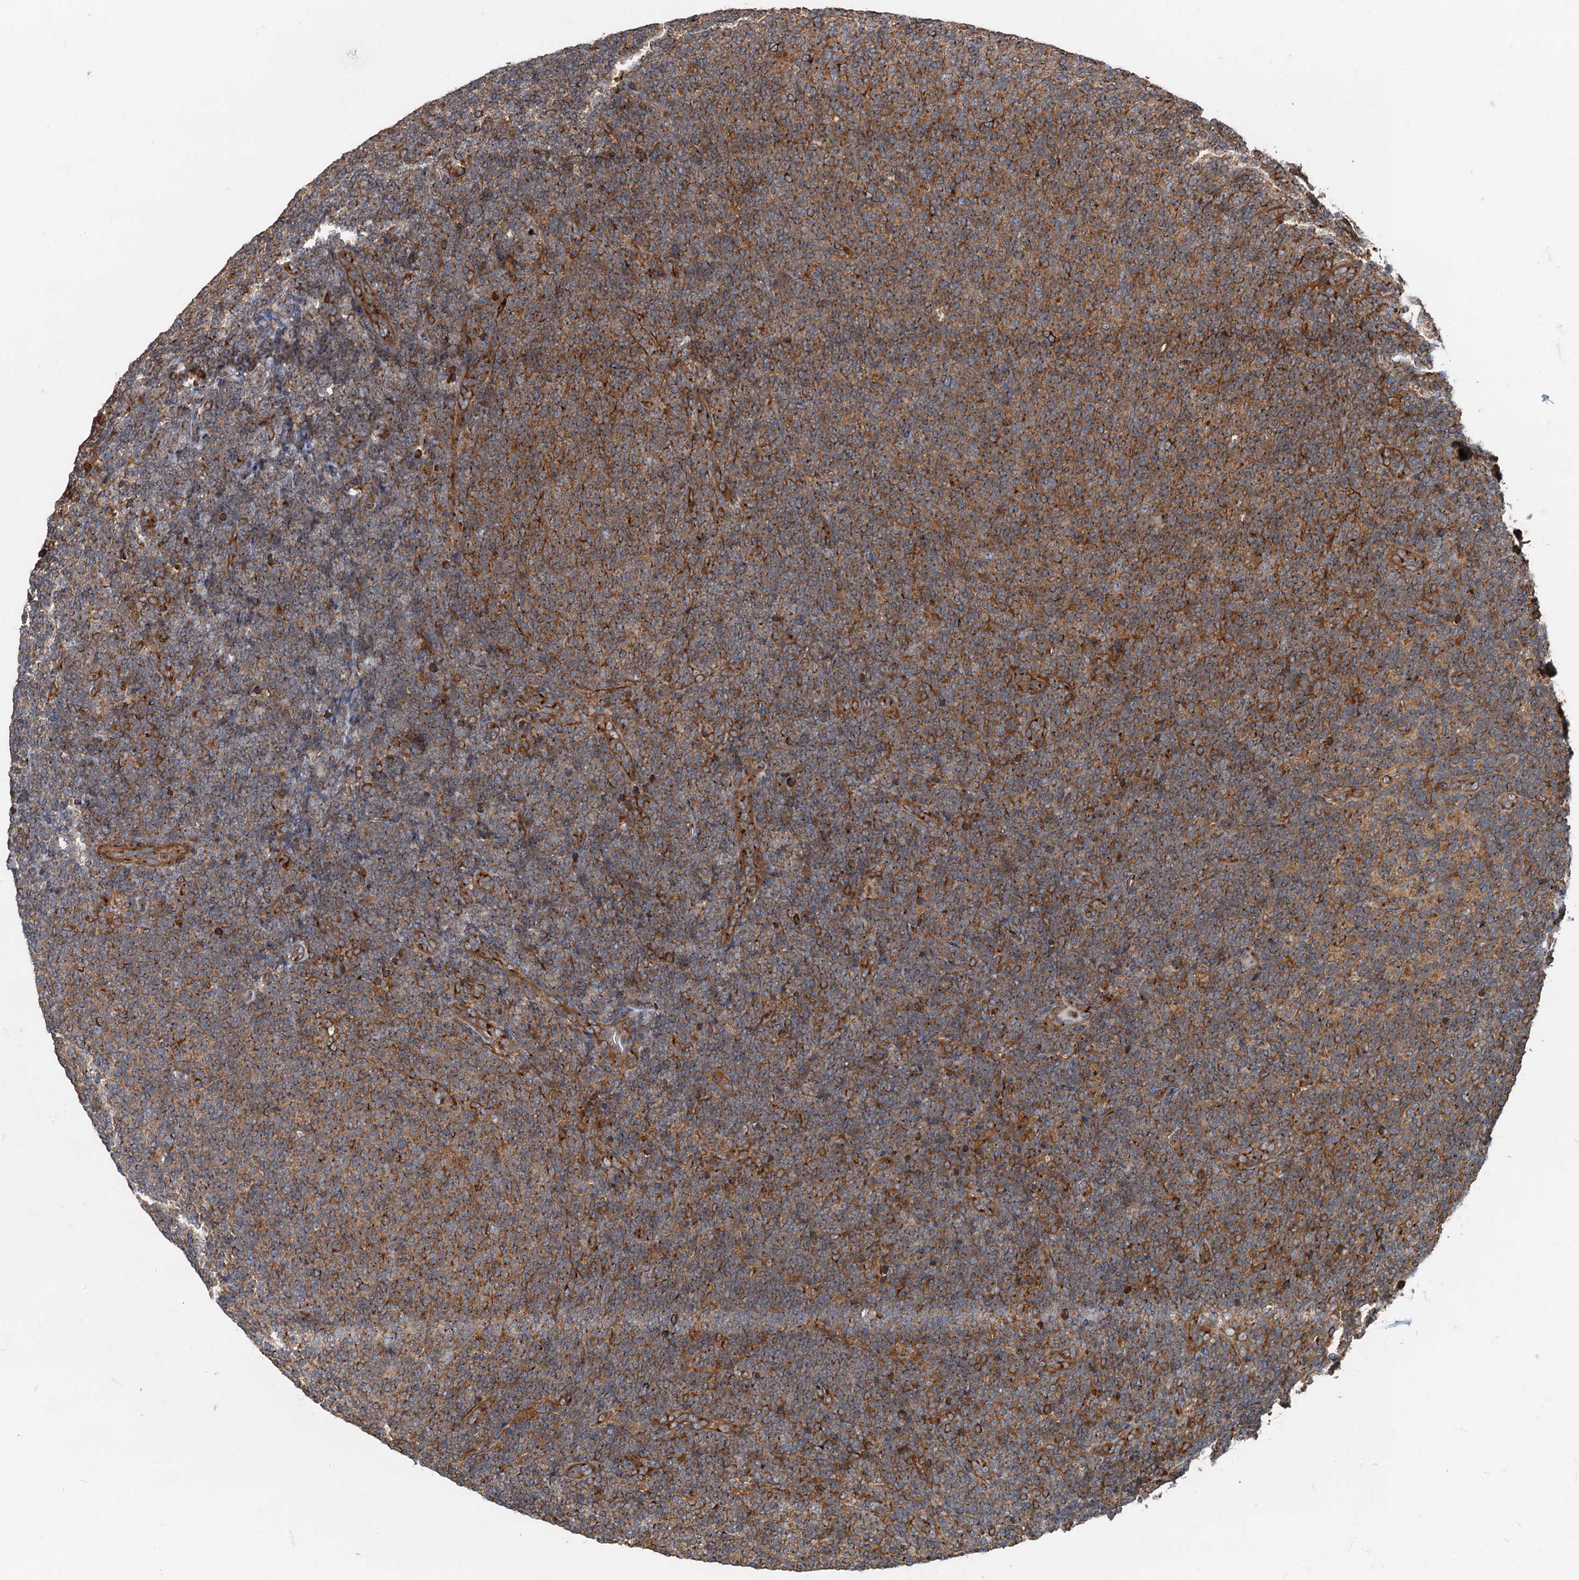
{"staining": {"intensity": "moderate", "quantity": ">75%", "location": "cytoplasmic/membranous"}, "tissue": "lymphoma", "cell_type": "Tumor cells", "image_type": "cancer", "snomed": [{"axis": "morphology", "description": "Malignant lymphoma, non-Hodgkin's type, Low grade"}, {"axis": "topography", "description": "Lymph node"}], "caption": "Immunohistochemical staining of human malignant lymphoma, non-Hodgkin's type (low-grade) displays moderate cytoplasmic/membranous protein expression in about >75% of tumor cells. The staining is performed using DAB (3,3'-diaminobenzidine) brown chromogen to label protein expression. The nuclei are counter-stained blue using hematoxylin.", "gene": "ANKRD26", "patient": {"sex": "male", "age": 66}}